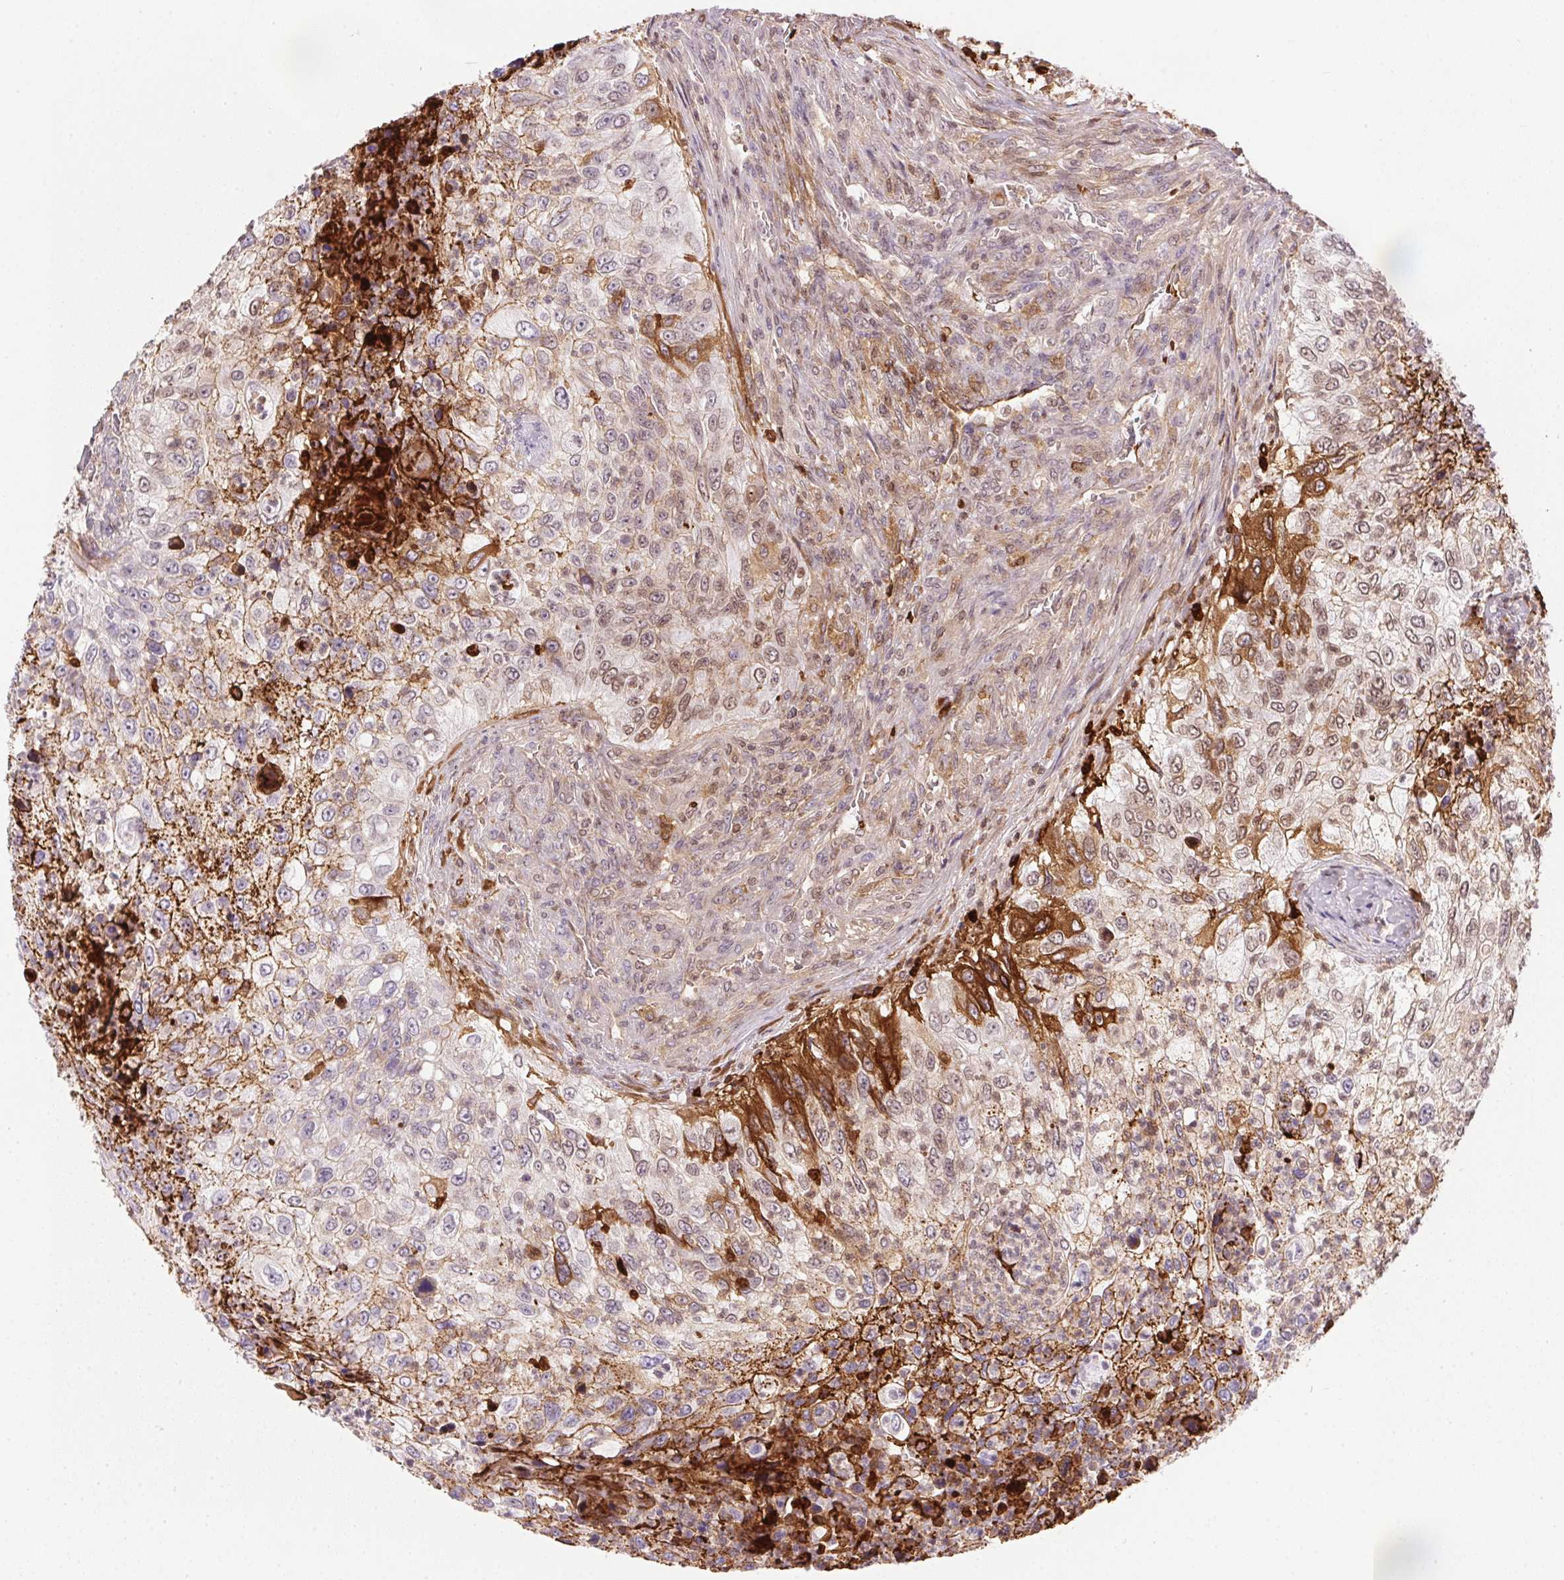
{"staining": {"intensity": "moderate", "quantity": "25%-75%", "location": "cytoplasmic/membranous,nuclear"}, "tissue": "urothelial cancer", "cell_type": "Tumor cells", "image_type": "cancer", "snomed": [{"axis": "morphology", "description": "Urothelial carcinoma, High grade"}, {"axis": "topography", "description": "Urinary bladder"}], "caption": "IHC (DAB (3,3'-diaminobenzidine)) staining of urothelial carcinoma (high-grade) exhibits moderate cytoplasmic/membranous and nuclear protein staining in about 25%-75% of tumor cells.", "gene": "ORM1", "patient": {"sex": "female", "age": 60}}